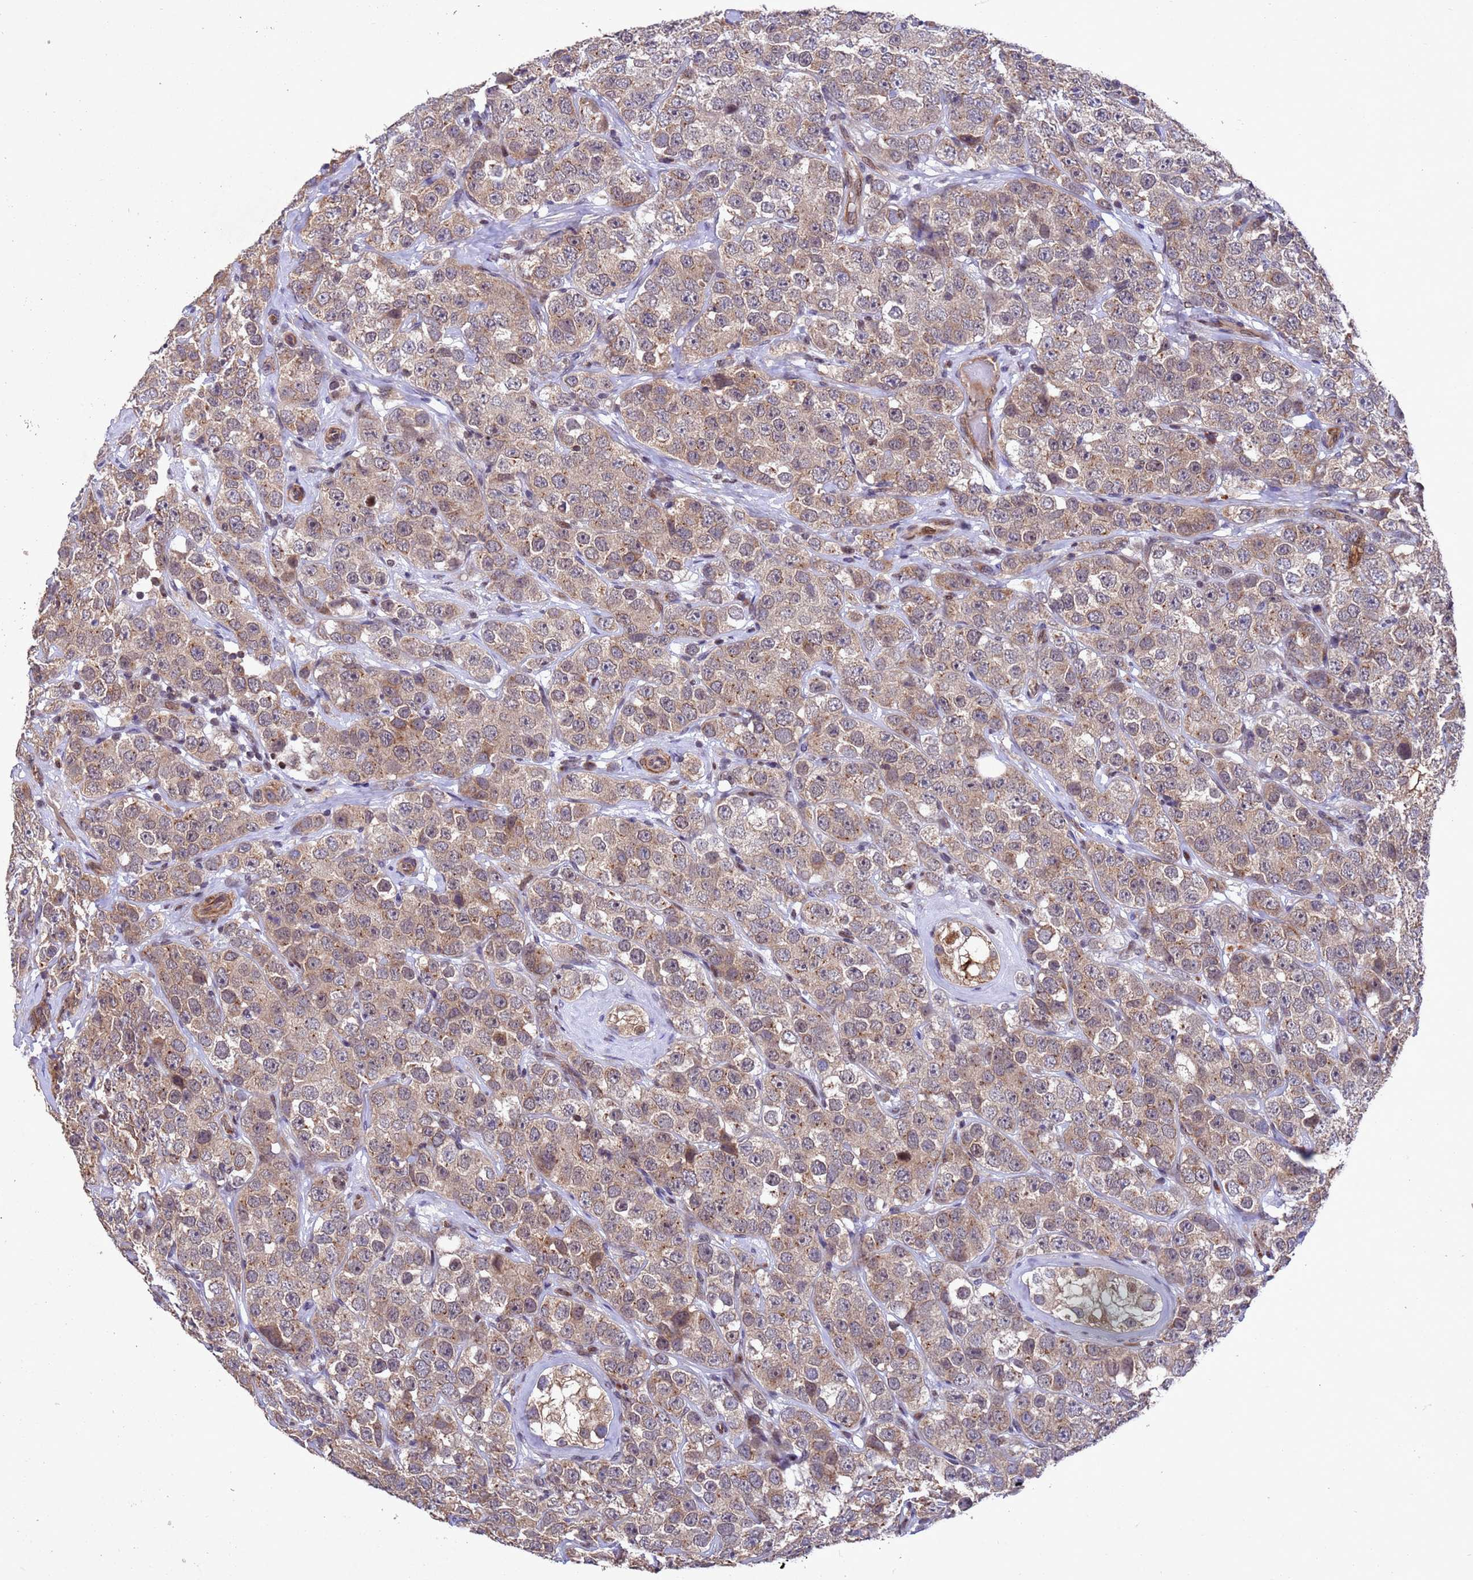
{"staining": {"intensity": "weak", "quantity": ">75%", "location": "cytoplasmic/membranous"}, "tissue": "testis cancer", "cell_type": "Tumor cells", "image_type": "cancer", "snomed": [{"axis": "morphology", "description": "Seminoma, NOS"}, {"axis": "topography", "description": "Testis"}], "caption": "Tumor cells demonstrate low levels of weak cytoplasmic/membranous expression in about >75% of cells in seminoma (testis).", "gene": "TBK1", "patient": {"sex": "male", "age": 28}}